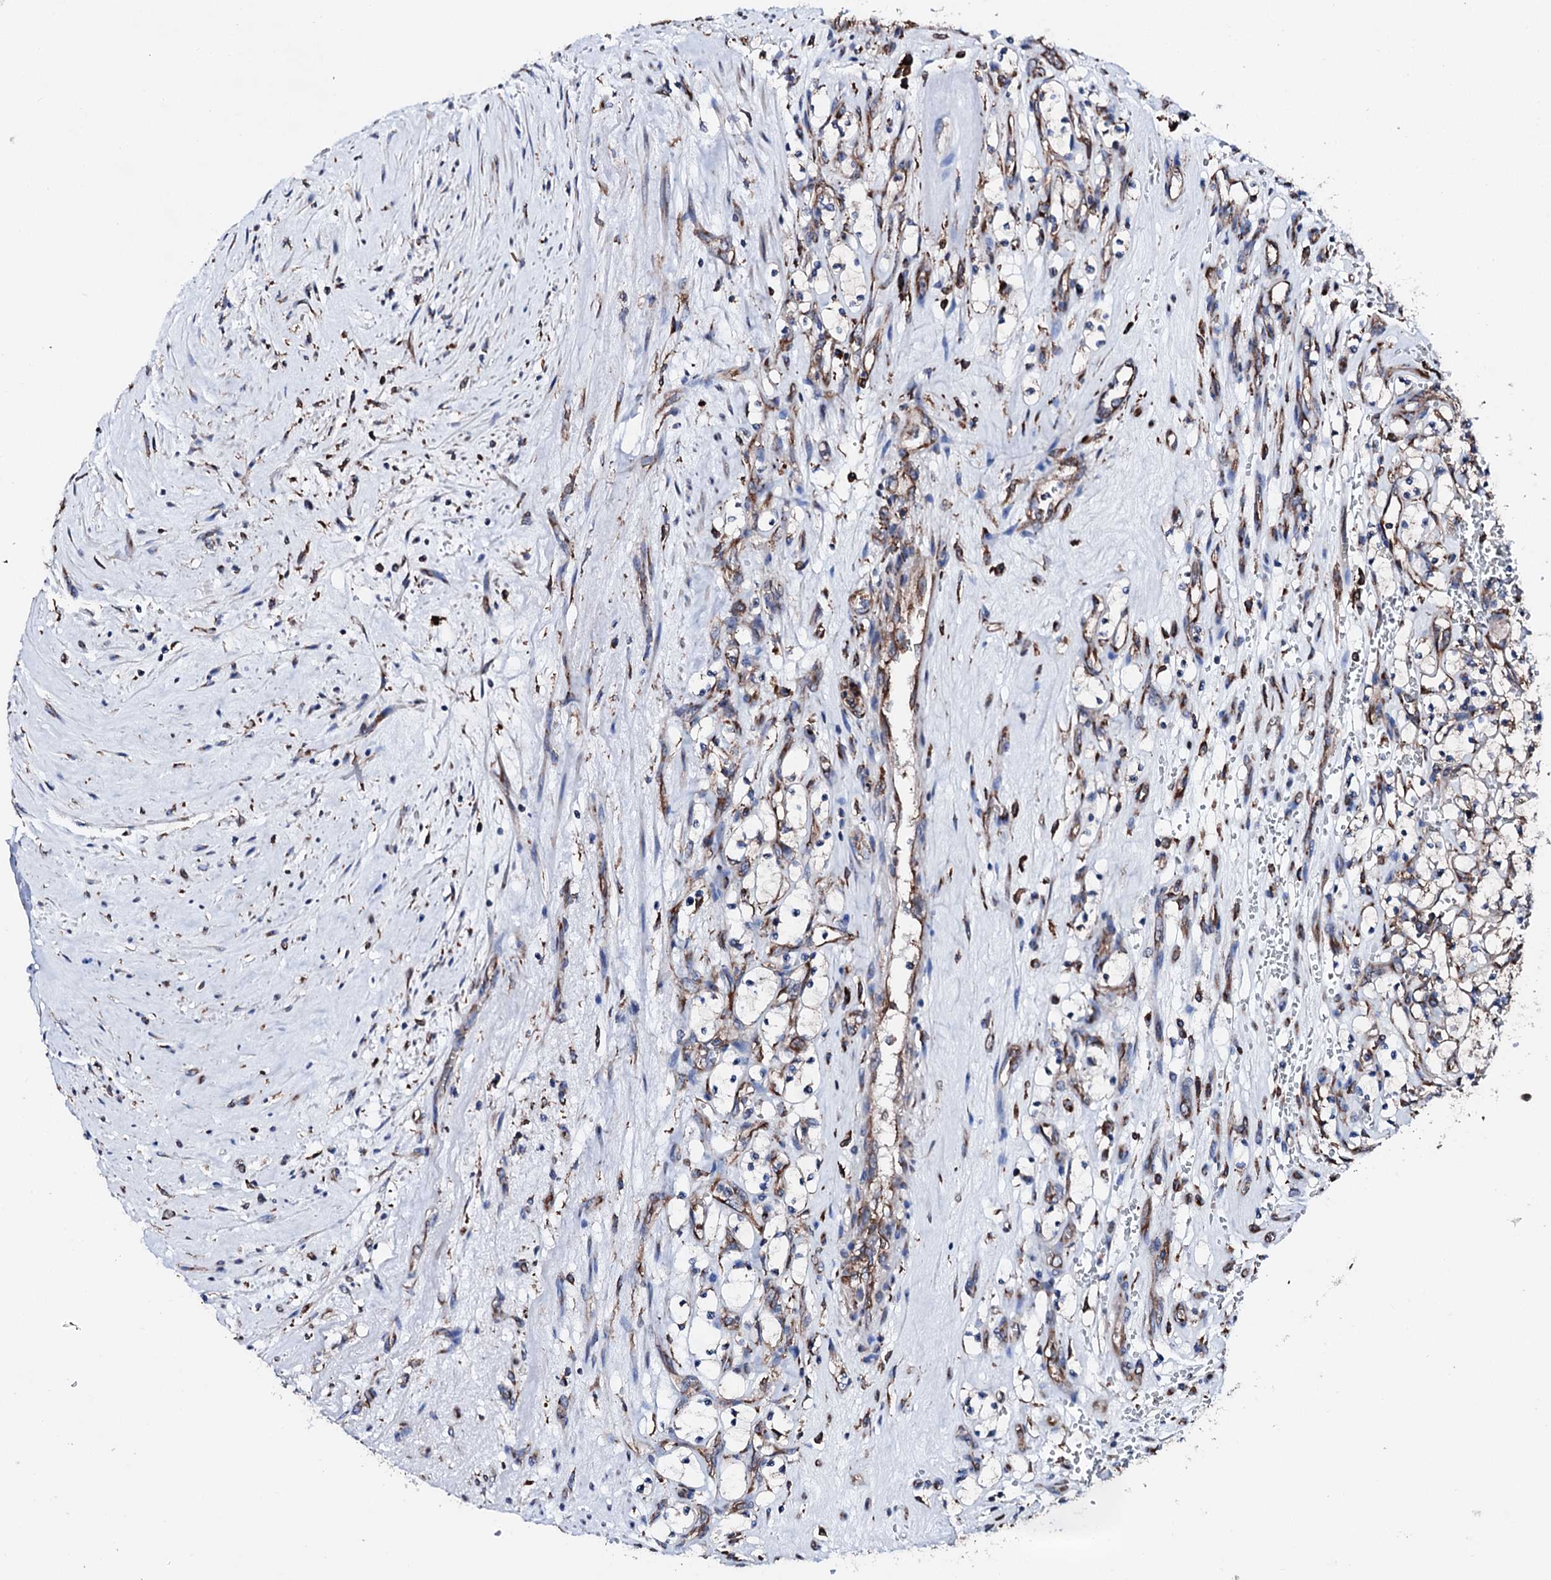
{"staining": {"intensity": "weak", "quantity": "<25%", "location": "cytoplasmic/membranous"}, "tissue": "renal cancer", "cell_type": "Tumor cells", "image_type": "cancer", "snomed": [{"axis": "morphology", "description": "Adenocarcinoma, NOS"}, {"axis": "topography", "description": "Kidney"}], "caption": "High power microscopy photomicrograph of an IHC micrograph of renal adenocarcinoma, revealing no significant positivity in tumor cells.", "gene": "AMDHD1", "patient": {"sex": "female", "age": 69}}